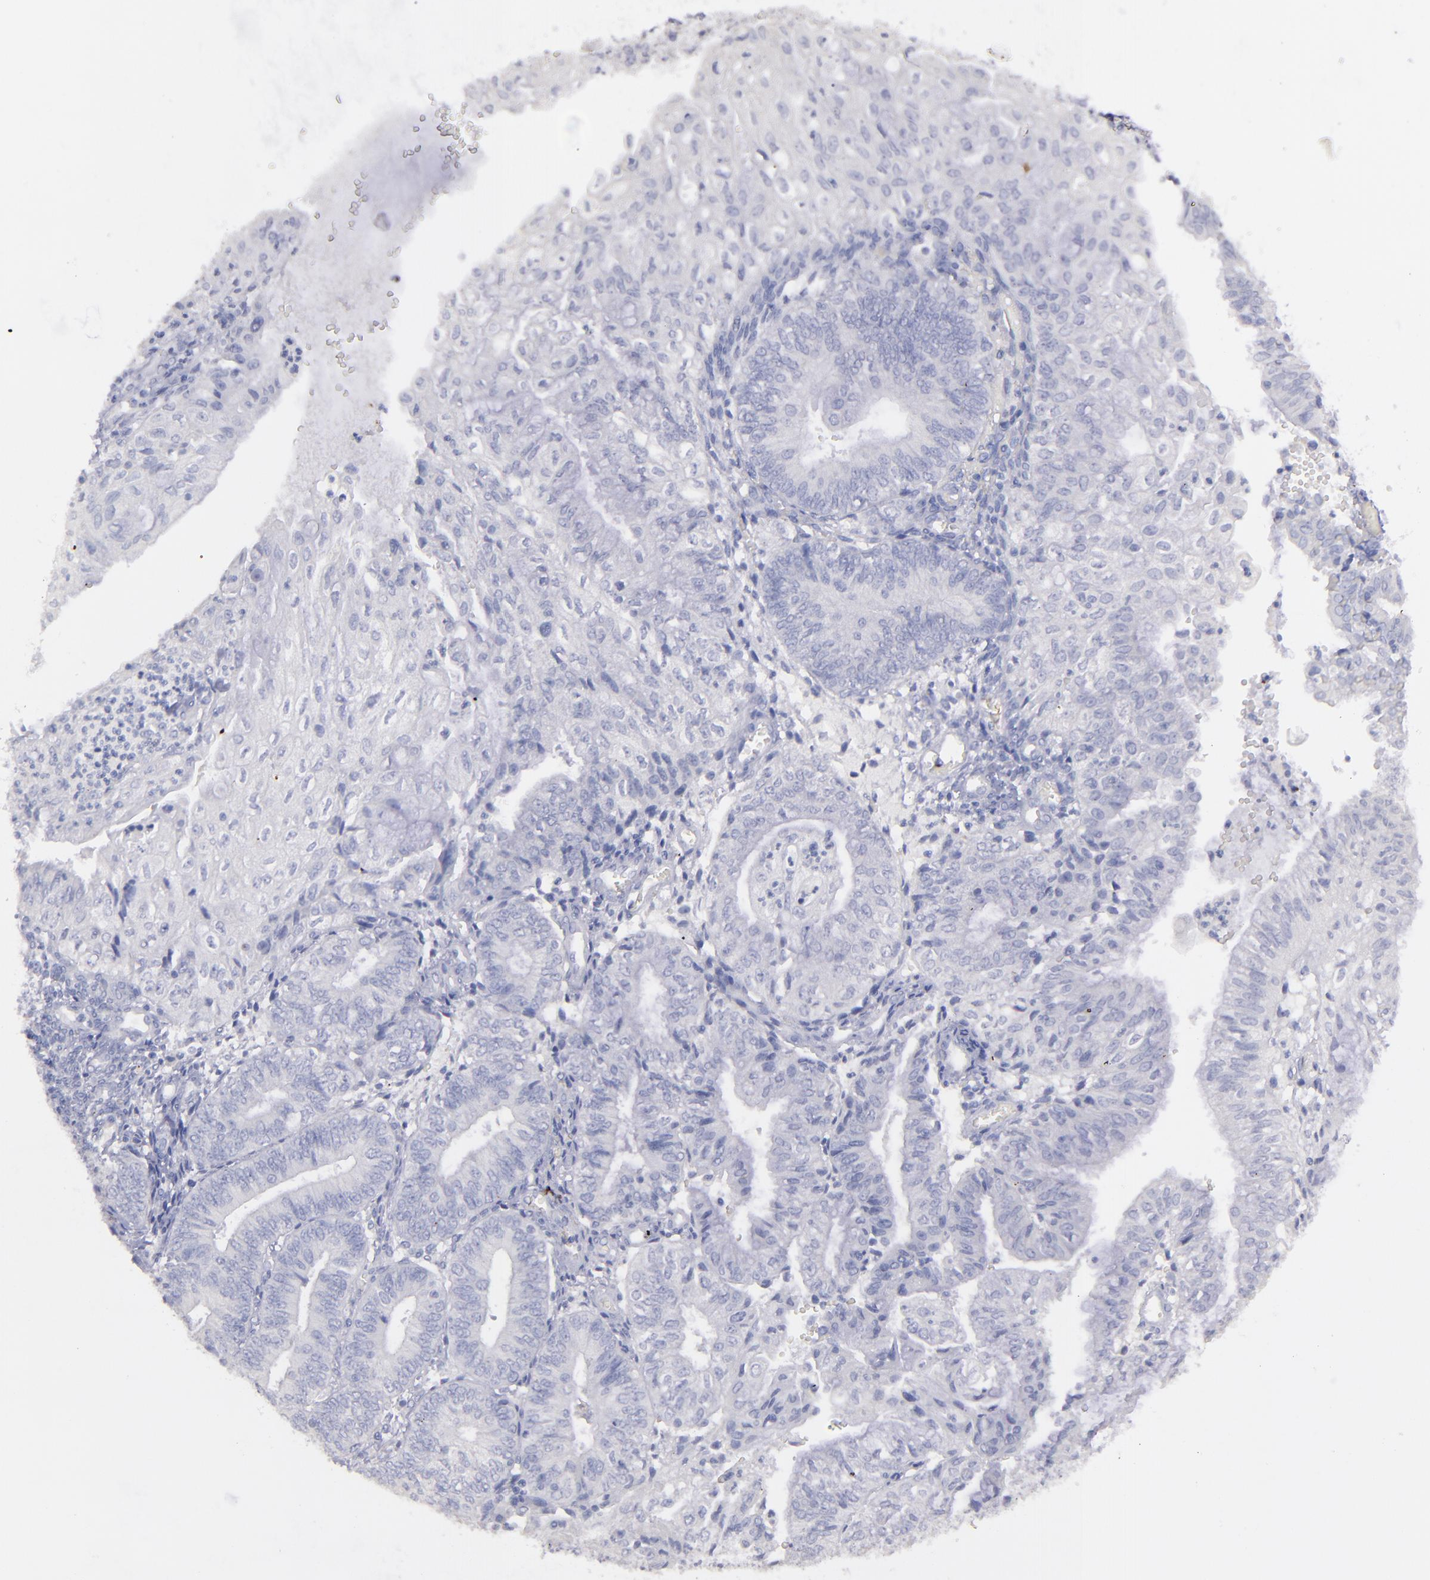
{"staining": {"intensity": "negative", "quantity": "none", "location": "none"}, "tissue": "endometrial cancer", "cell_type": "Tumor cells", "image_type": "cancer", "snomed": [{"axis": "morphology", "description": "Adenocarcinoma, NOS"}, {"axis": "topography", "description": "Endometrium"}], "caption": "There is no significant staining in tumor cells of endometrial cancer (adenocarcinoma).", "gene": "SNAP25", "patient": {"sex": "female", "age": 55}}